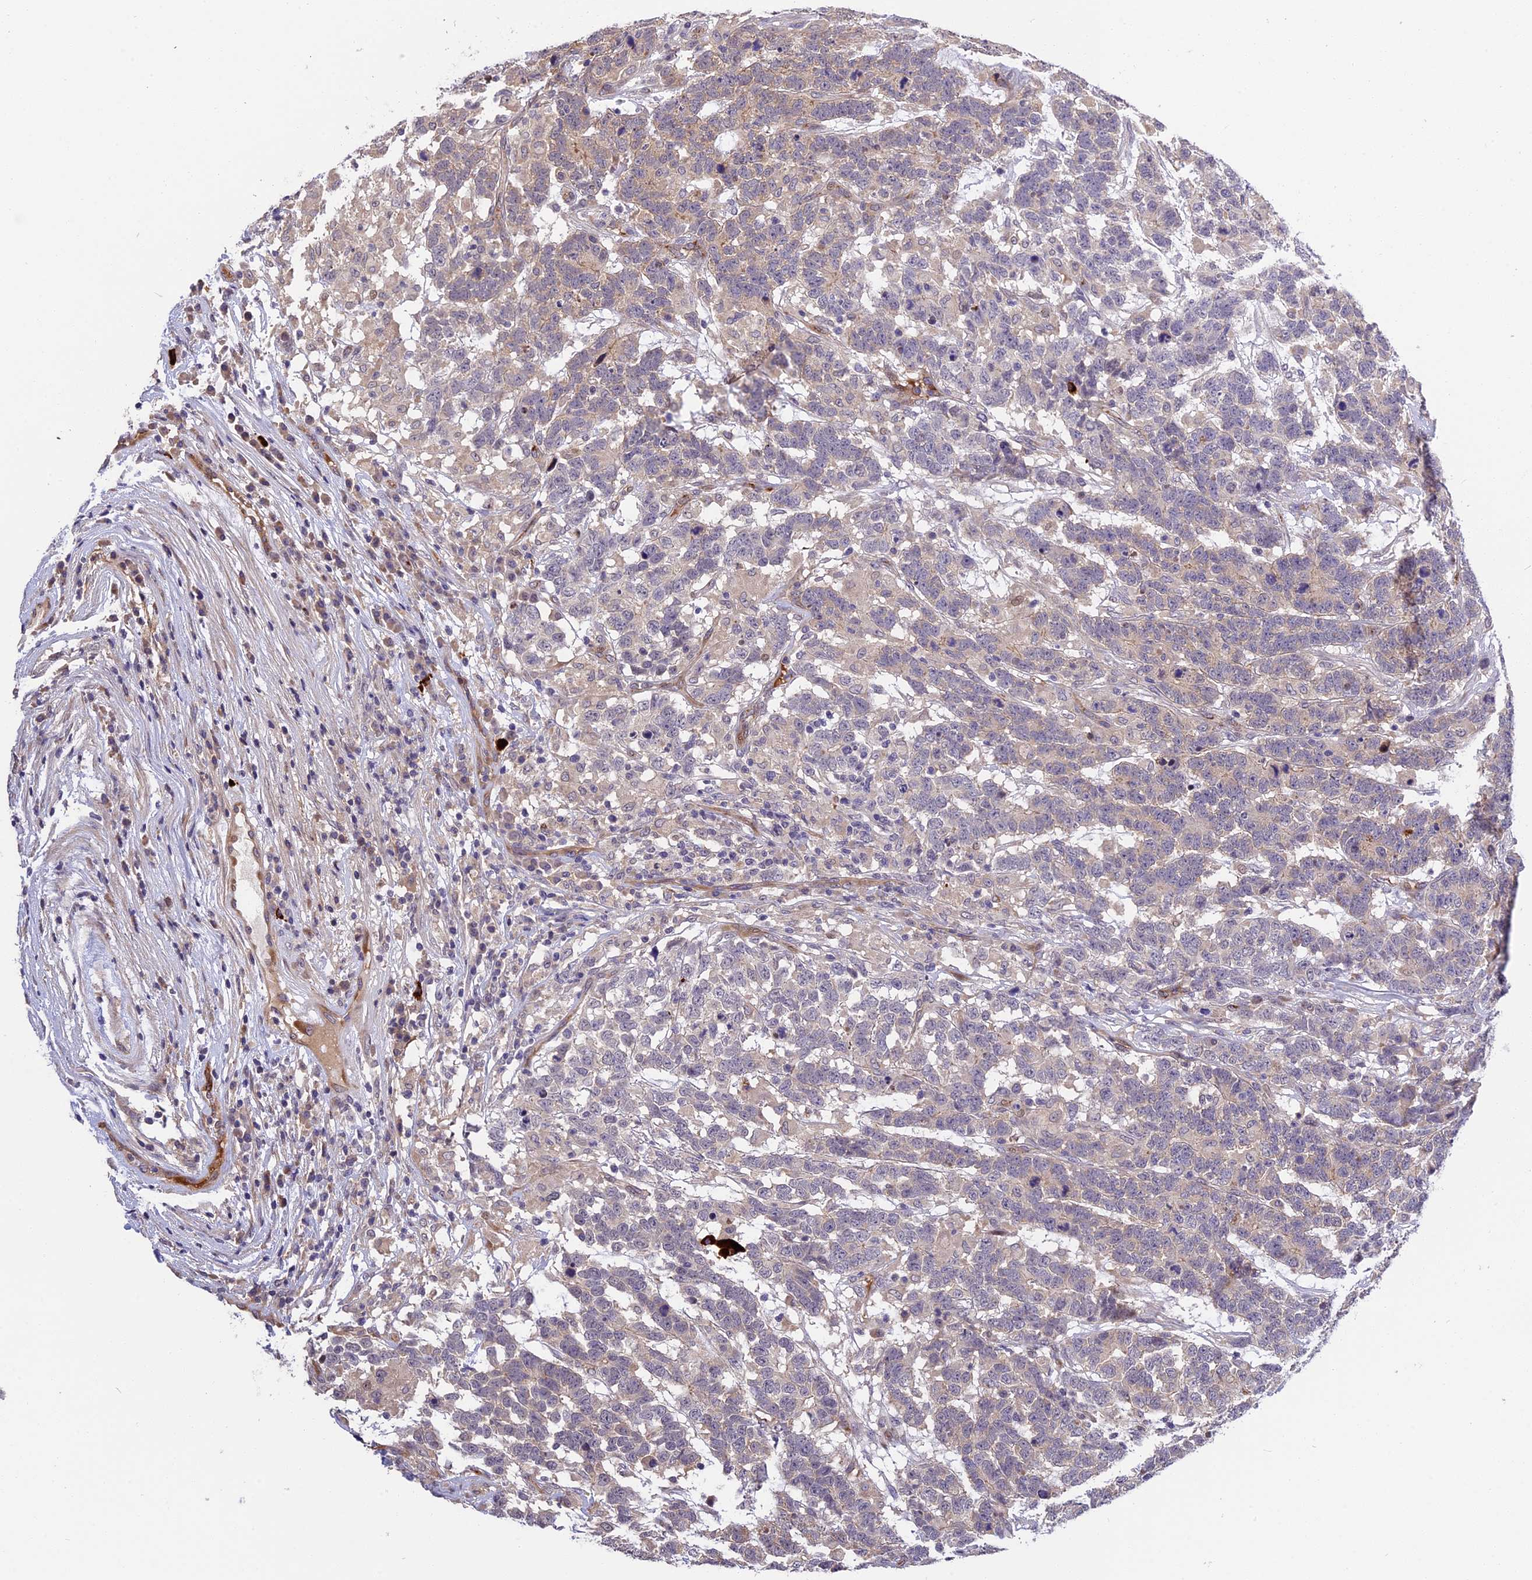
{"staining": {"intensity": "weak", "quantity": "<25%", "location": "cytoplasmic/membranous"}, "tissue": "testis cancer", "cell_type": "Tumor cells", "image_type": "cancer", "snomed": [{"axis": "morphology", "description": "Carcinoma, Embryonal, NOS"}, {"axis": "topography", "description": "Testis"}], "caption": "Protein analysis of testis cancer (embryonal carcinoma) exhibits no significant positivity in tumor cells.", "gene": "MFSD2A", "patient": {"sex": "male", "age": 26}}